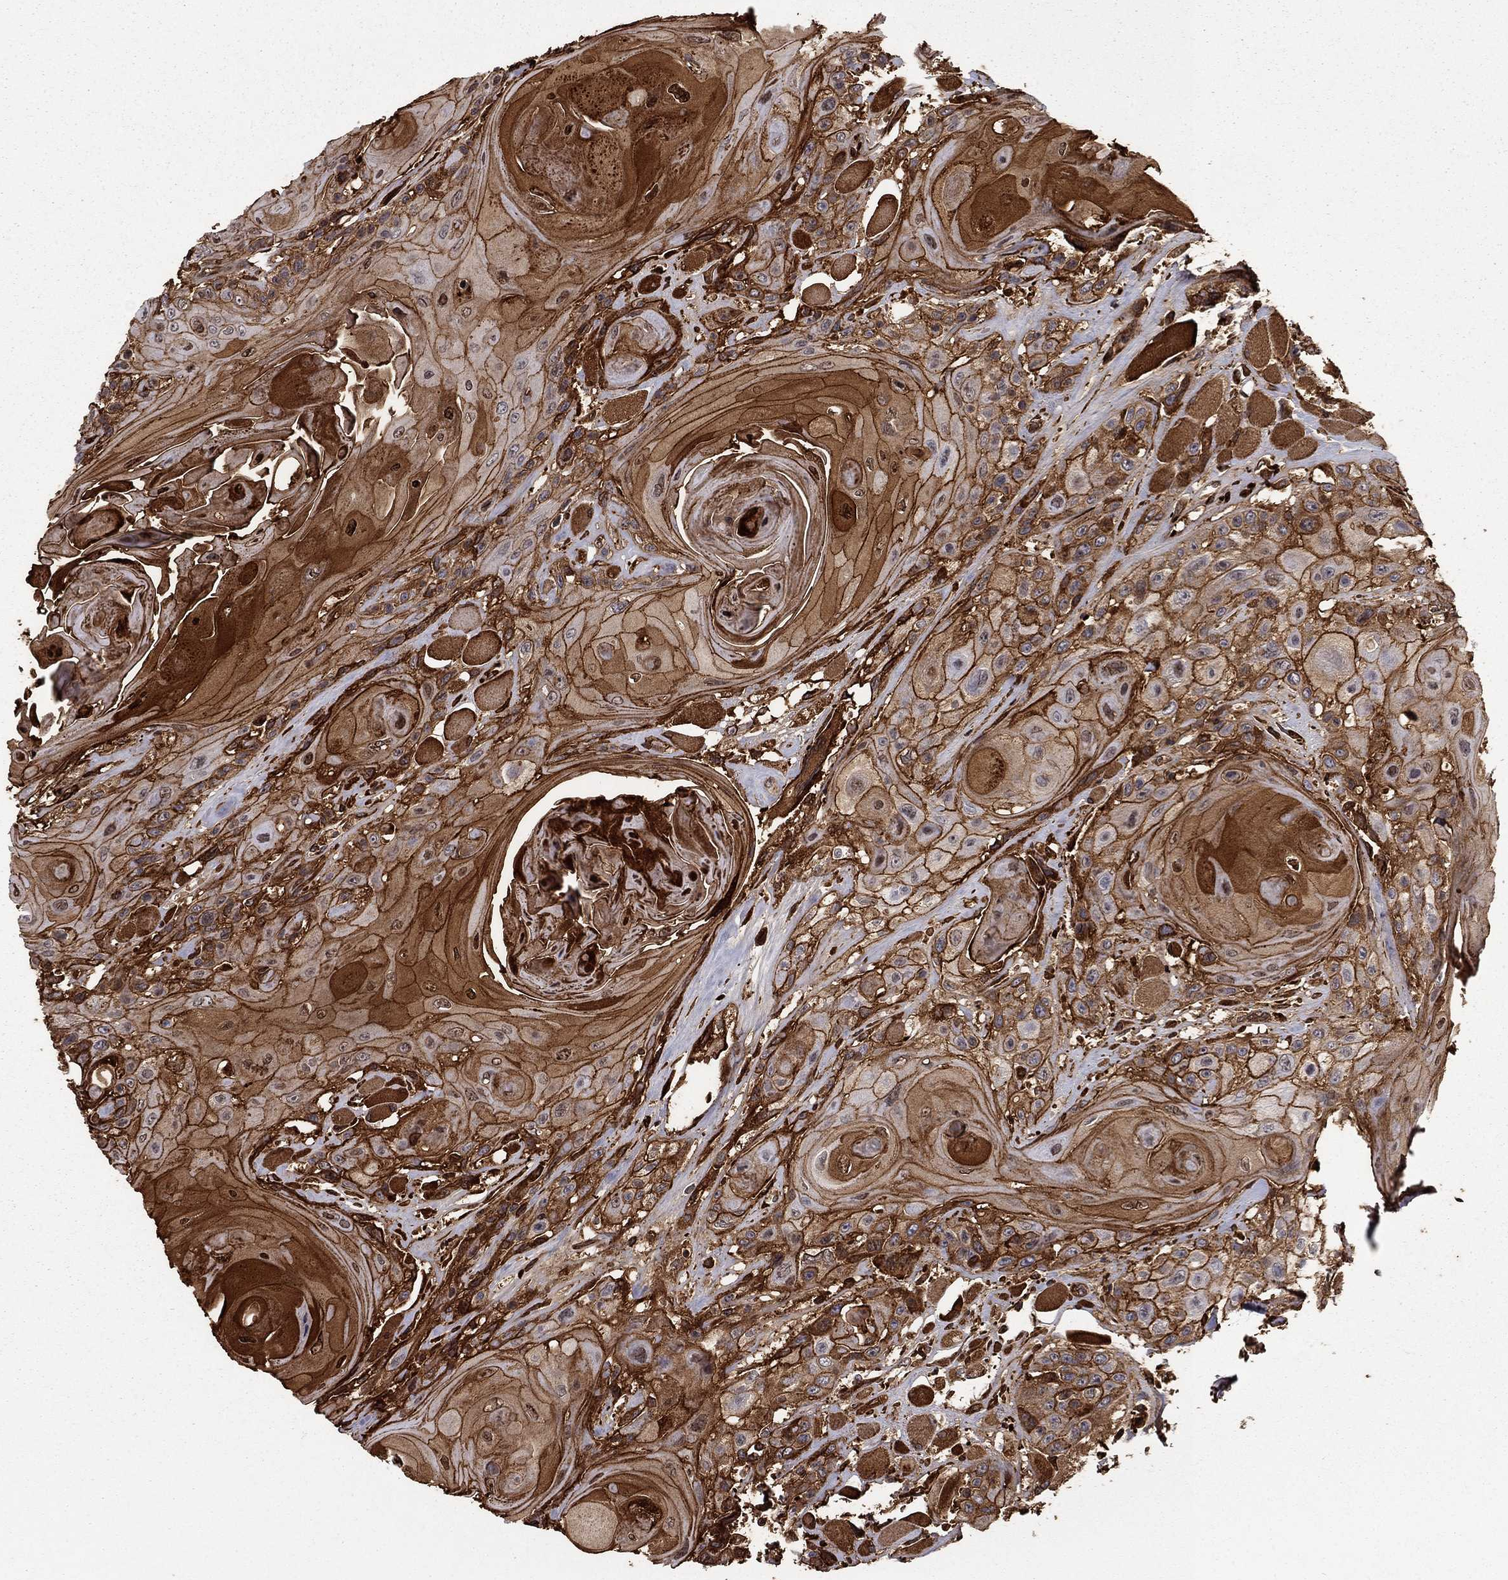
{"staining": {"intensity": "strong", "quantity": ">75%", "location": "cytoplasmic/membranous"}, "tissue": "head and neck cancer", "cell_type": "Tumor cells", "image_type": "cancer", "snomed": [{"axis": "morphology", "description": "Squamous cell carcinoma, NOS"}, {"axis": "topography", "description": "Head-Neck"}], "caption": "Head and neck cancer (squamous cell carcinoma) tissue demonstrates strong cytoplasmic/membranous positivity in about >75% of tumor cells The staining was performed using DAB (3,3'-diaminobenzidine), with brown indicating positive protein expression. Nuclei are stained blue with hematoxylin.", "gene": "ADM", "patient": {"sex": "female", "age": 59}}